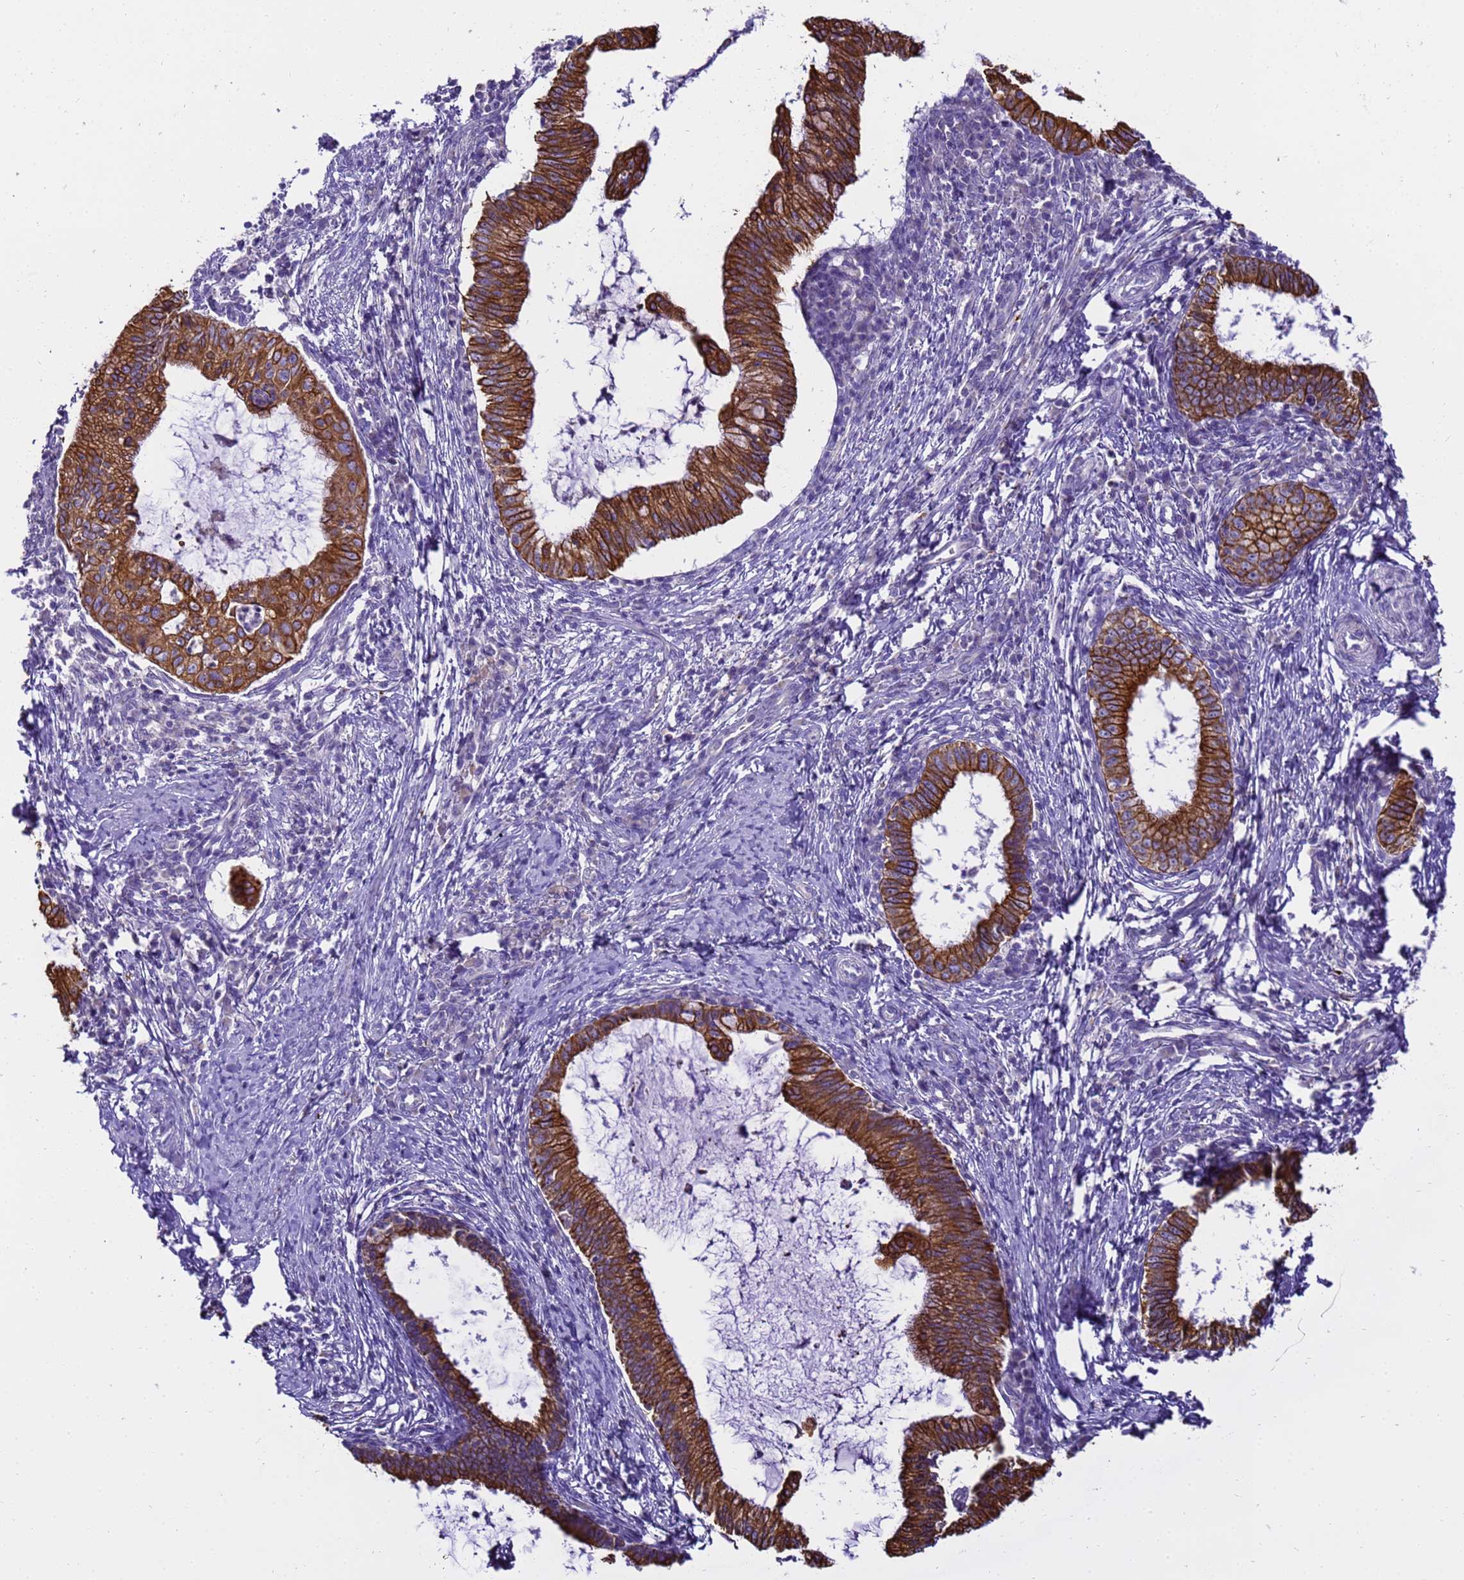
{"staining": {"intensity": "strong", "quantity": ">75%", "location": "cytoplasmic/membranous"}, "tissue": "cervical cancer", "cell_type": "Tumor cells", "image_type": "cancer", "snomed": [{"axis": "morphology", "description": "Adenocarcinoma, NOS"}, {"axis": "topography", "description": "Cervix"}], "caption": "Tumor cells reveal strong cytoplasmic/membranous positivity in about >75% of cells in cervical adenocarcinoma.", "gene": "PIEZO2", "patient": {"sex": "female", "age": 36}}